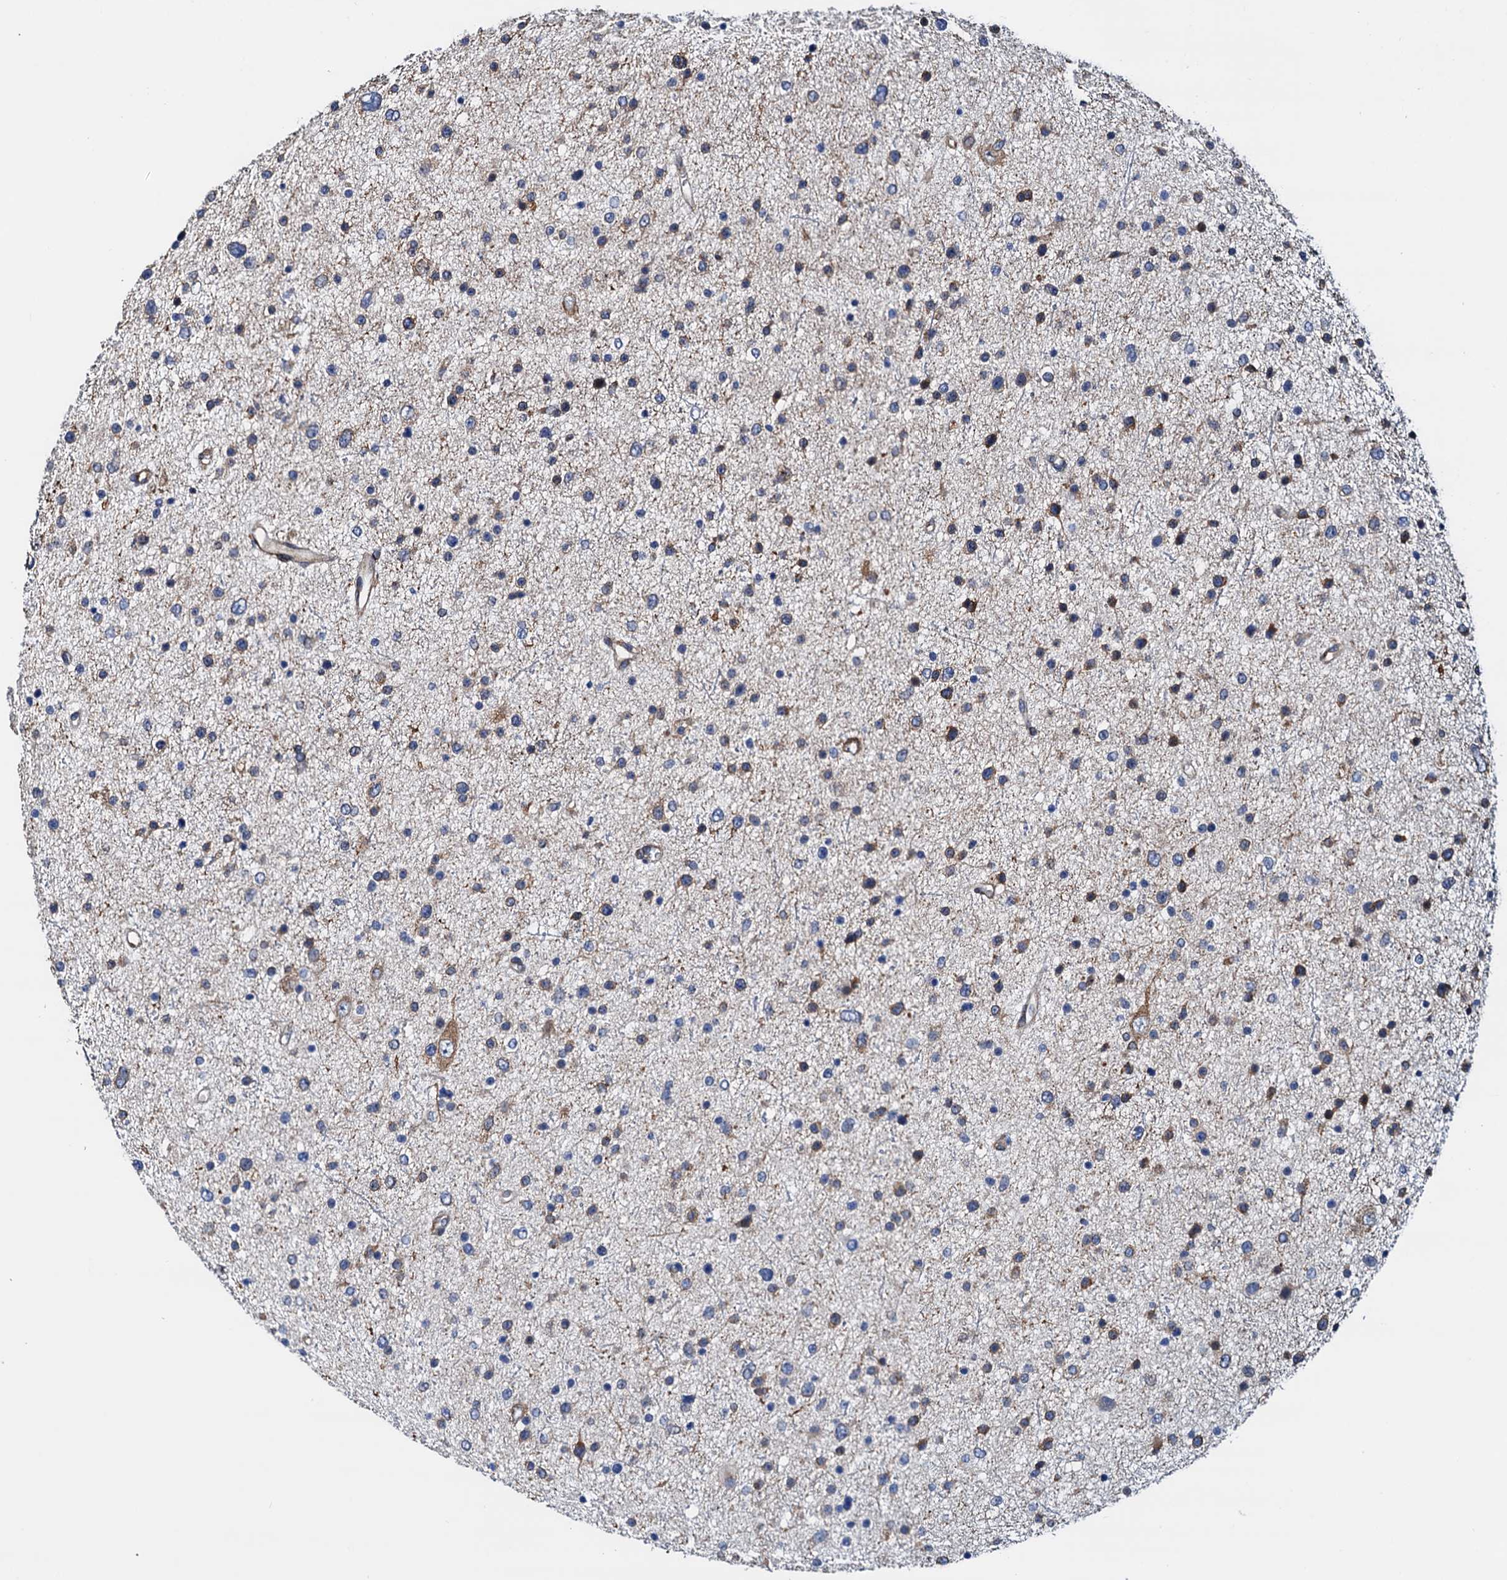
{"staining": {"intensity": "weak", "quantity": "<25%", "location": "cytoplasmic/membranous"}, "tissue": "glioma", "cell_type": "Tumor cells", "image_type": "cancer", "snomed": [{"axis": "morphology", "description": "Glioma, malignant, Low grade"}, {"axis": "topography", "description": "Brain"}], "caption": "DAB immunohistochemical staining of malignant glioma (low-grade) reveals no significant positivity in tumor cells.", "gene": "RASSF9", "patient": {"sex": "female", "age": 37}}